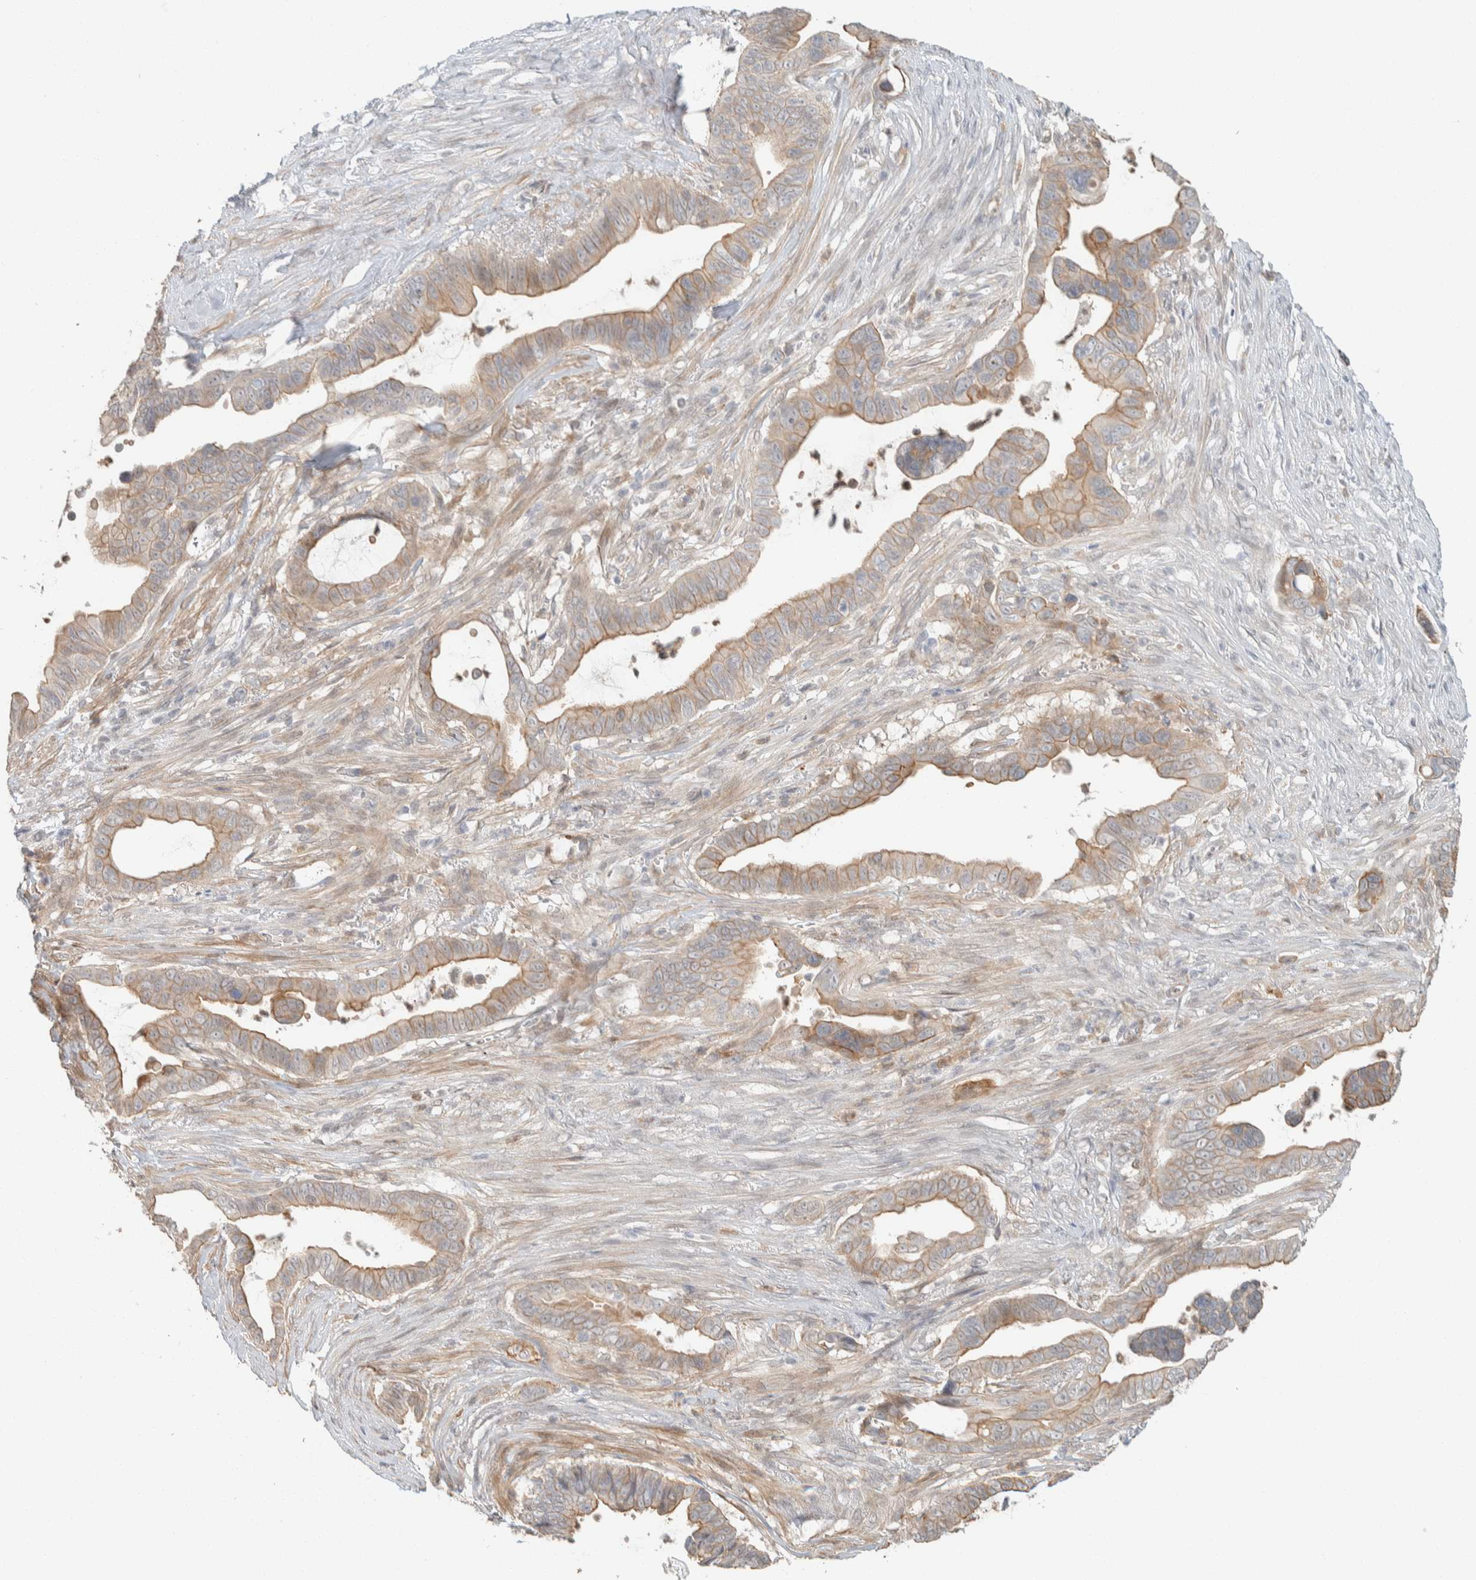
{"staining": {"intensity": "moderate", "quantity": ">75%", "location": "cytoplasmic/membranous"}, "tissue": "pancreatic cancer", "cell_type": "Tumor cells", "image_type": "cancer", "snomed": [{"axis": "morphology", "description": "Adenocarcinoma, NOS"}, {"axis": "topography", "description": "Pancreas"}], "caption": "A brown stain highlights moderate cytoplasmic/membranous expression of a protein in pancreatic cancer tumor cells.", "gene": "ZBTB2", "patient": {"sex": "female", "age": 72}}